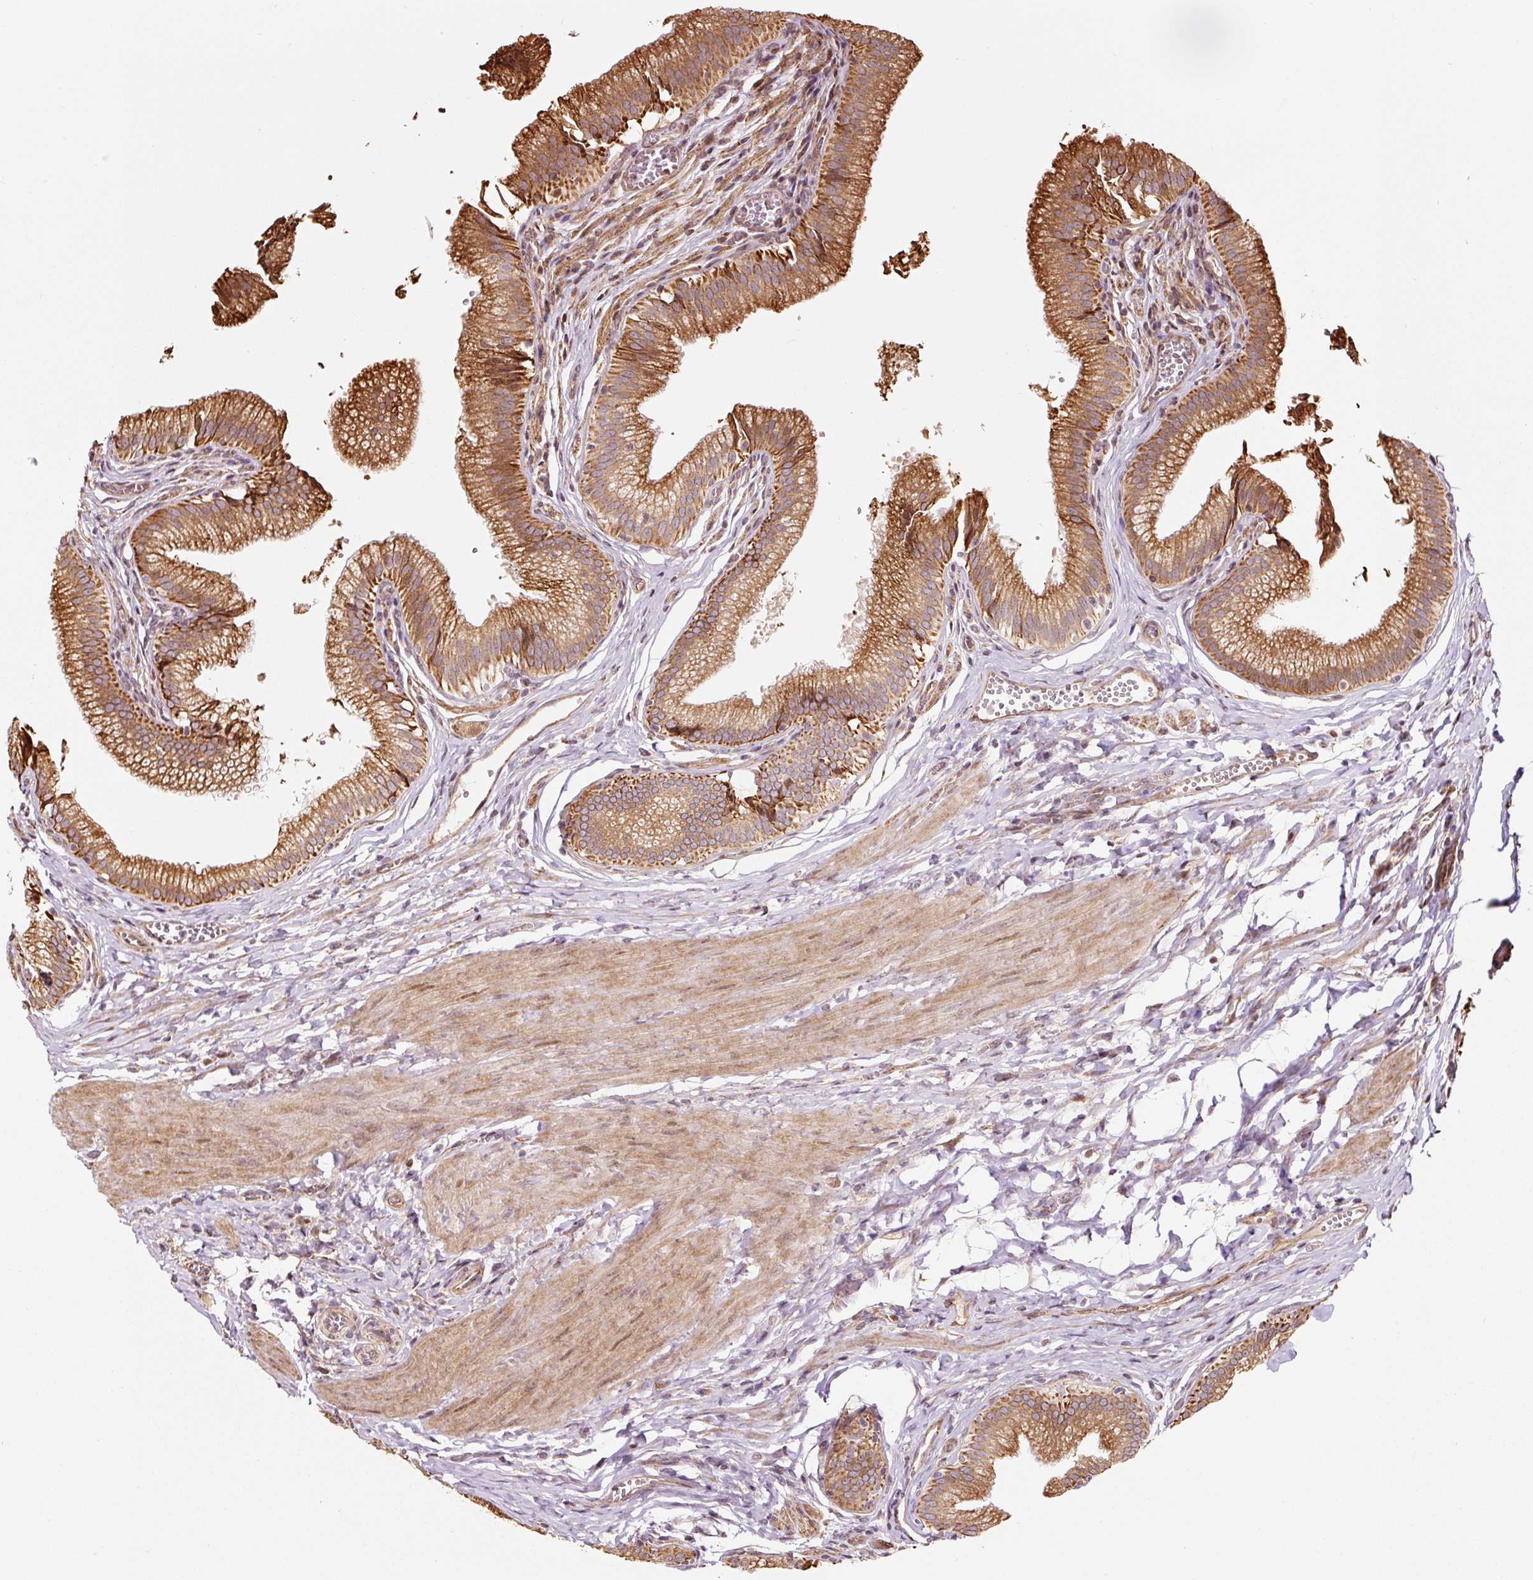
{"staining": {"intensity": "strong", "quantity": ">75%", "location": "cytoplasmic/membranous"}, "tissue": "gallbladder", "cell_type": "Glandular cells", "image_type": "normal", "snomed": [{"axis": "morphology", "description": "Normal tissue, NOS"}, {"axis": "topography", "description": "Gallbladder"}, {"axis": "topography", "description": "Peripheral nerve tissue"}], "caption": "Gallbladder stained with DAB immunohistochemistry (IHC) exhibits high levels of strong cytoplasmic/membranous expression in about >75% of glandular cells.", "gene": "ETF1", "patient": {"sex": "male", "age": 17}}